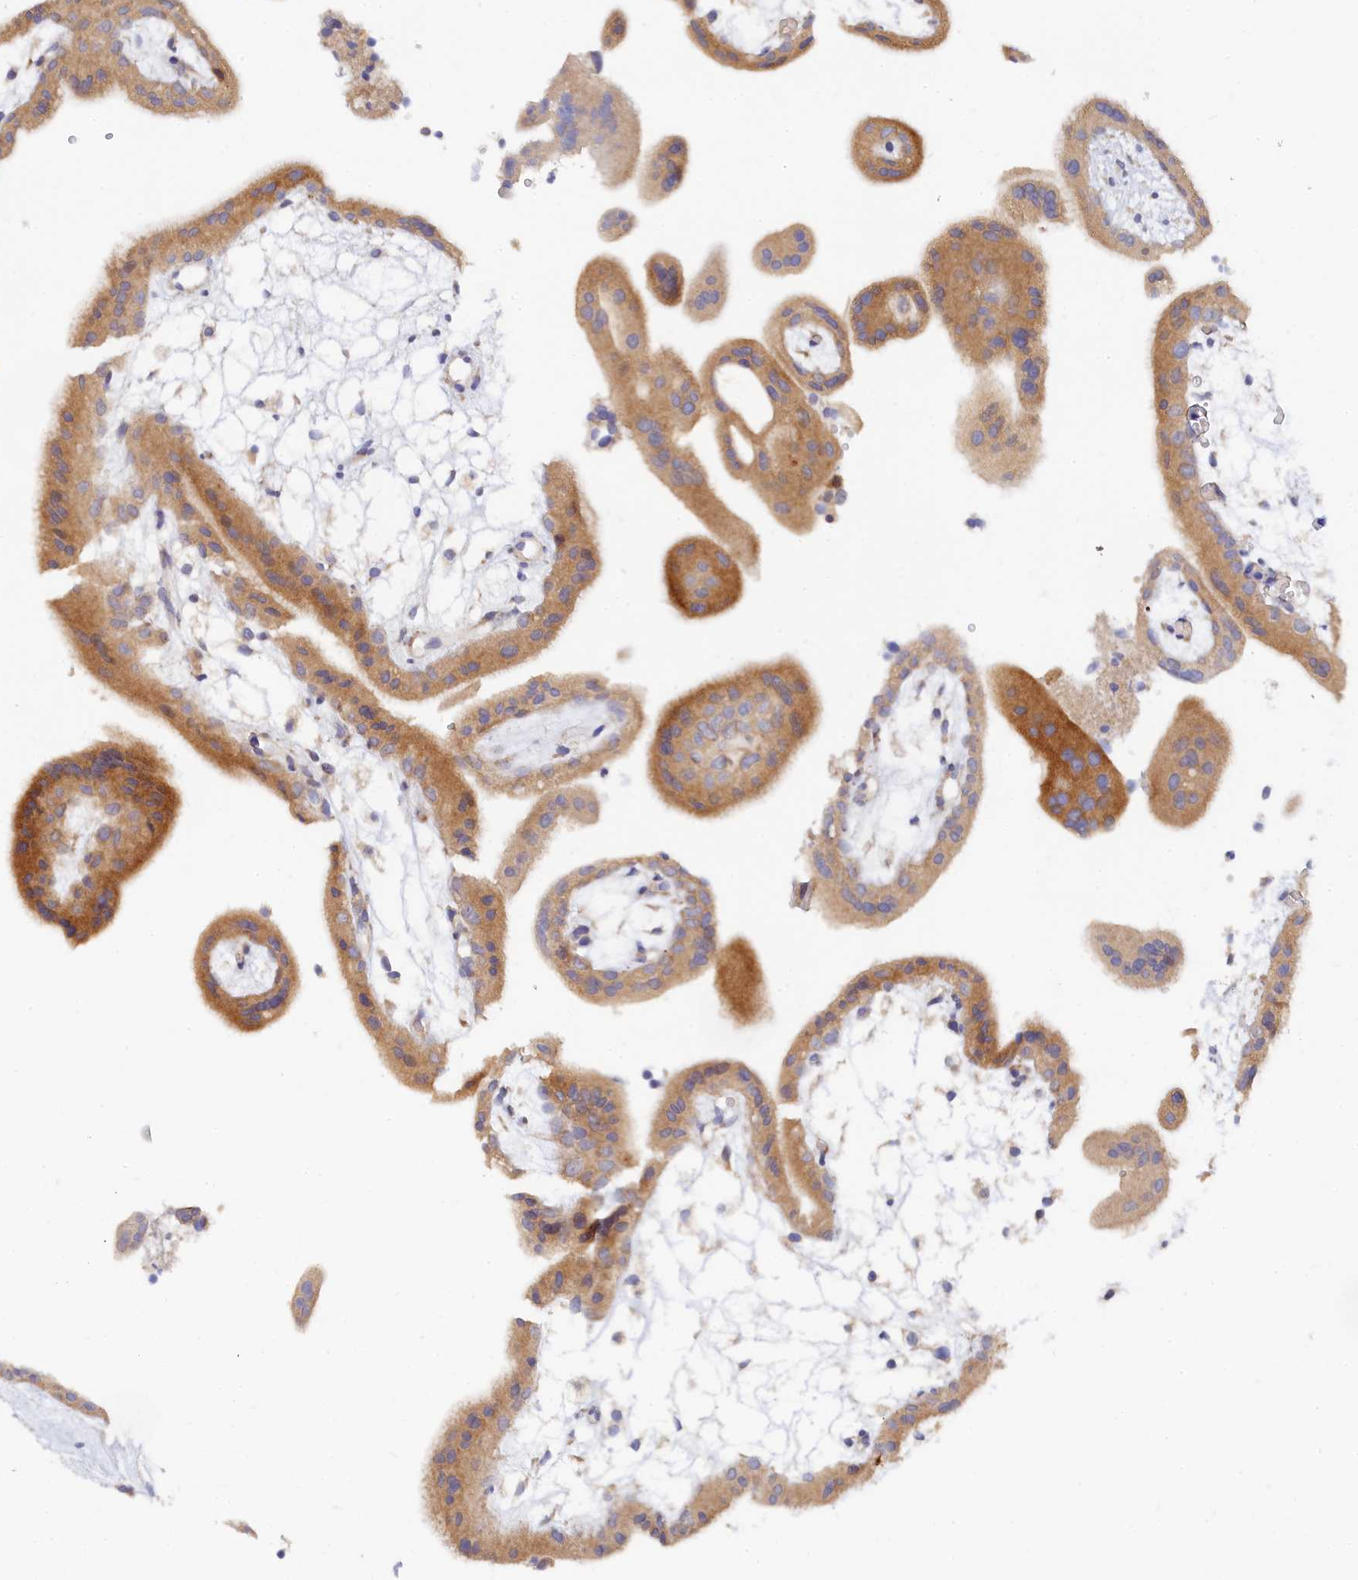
{"staining": {"intensity": "moderate", "quantity": ">75%", "location": "cytoplasmic/membranous"}, "tissue": "placenta", "cell_type": "Decidual cells", "image_type": "normal", "snomed": [{"axis": "morphology", "description": "Normal tissue, NOS"}, {"axis": "topography", "description": "Placenta"}], "caption": "High-power microscopy captured an immunohistochemistry (IHC) micrograph of unremarkable placenta, revealing moderate cytoplasmic/membranous expression in approximately >75% of decidual cells.", "gene": "SPATA5L1", "patient": {"sex": "female", "age": 18}}